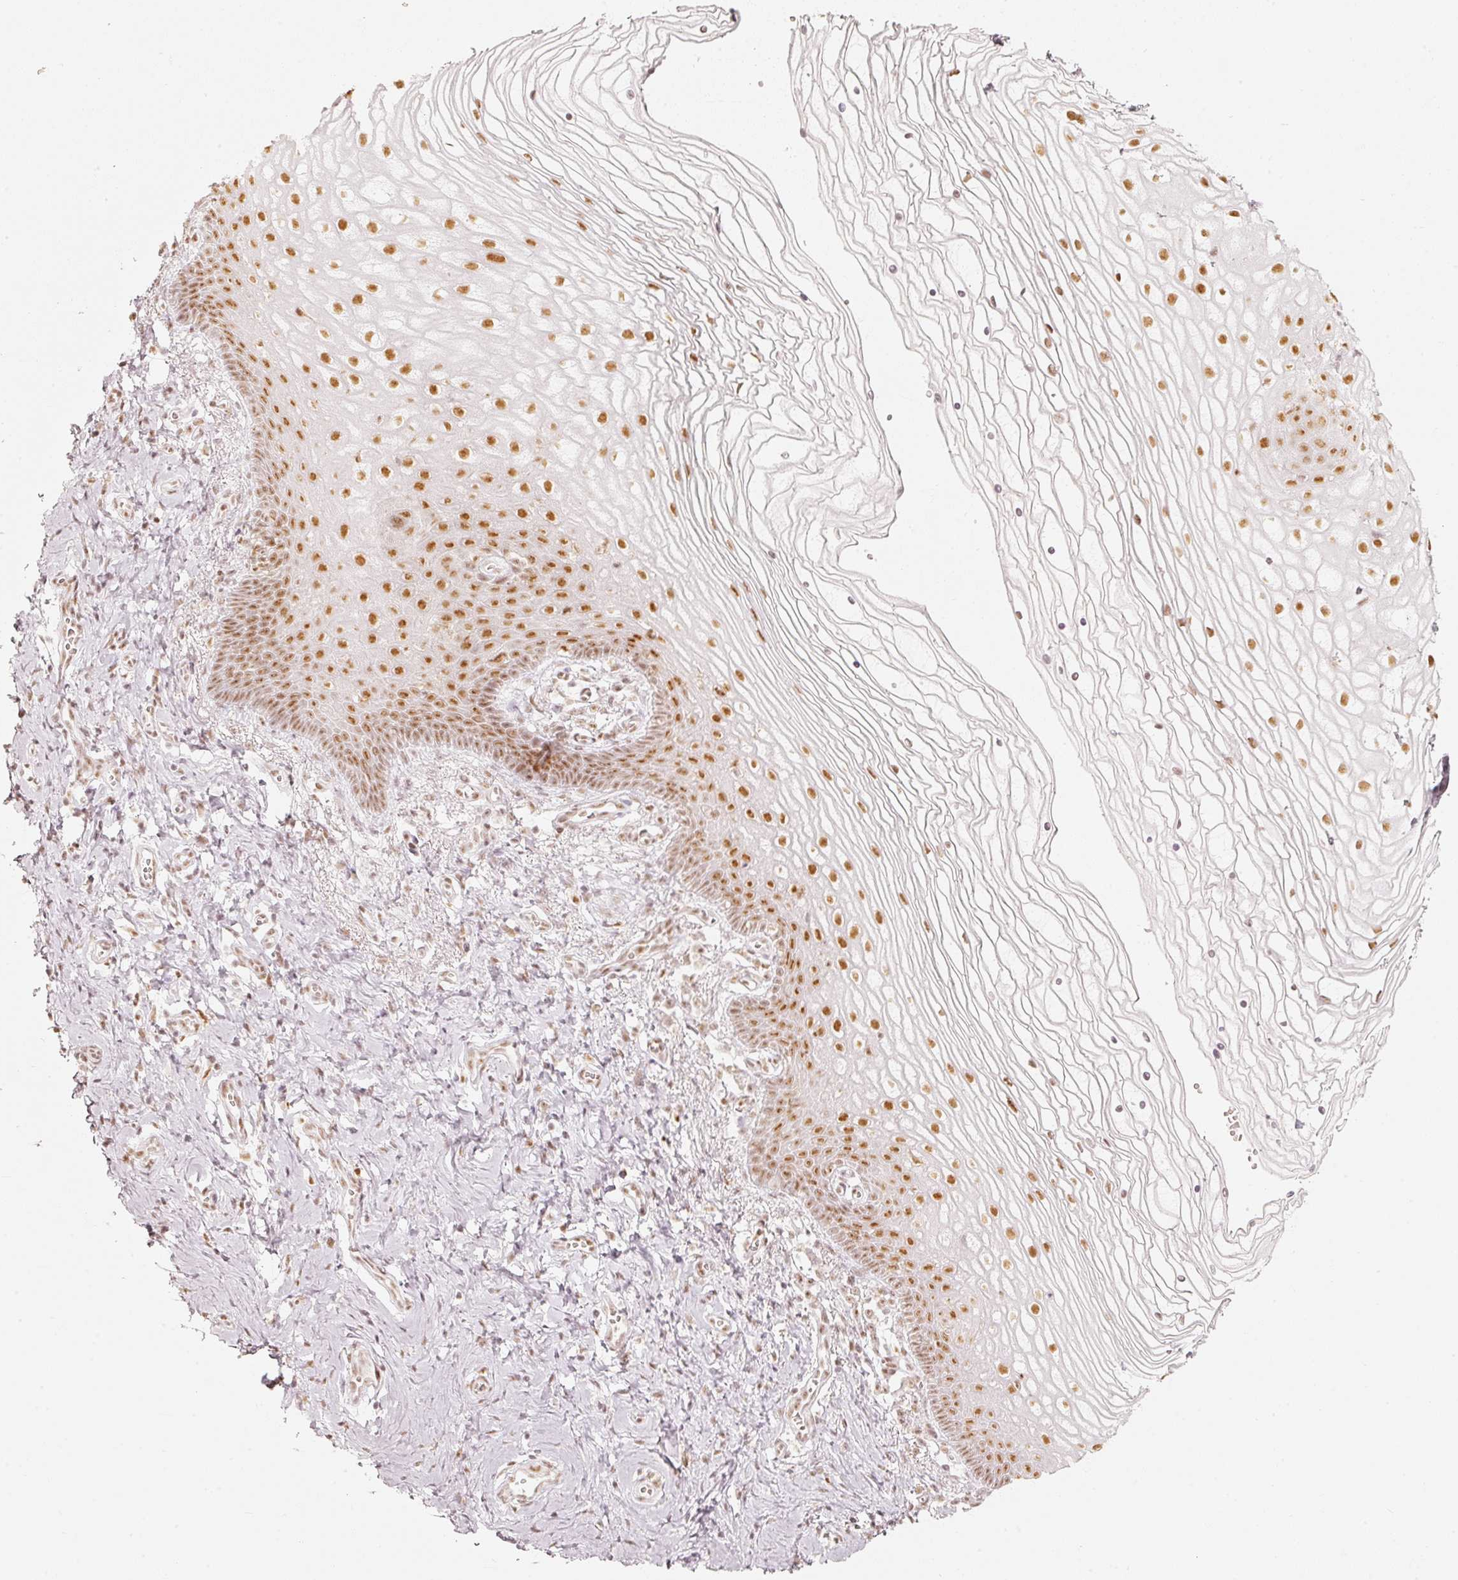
{"staining": {"intensity": "strong", "quantity": ">75%", "location": "nuclear"}, "tissue": "vagina", "cell_type": "Squamous epithelial cells", "image_type": "normal", "snomed": [{"axis": "morphology", "description": "Normal tissue, NOS"}, {"axis": "topography", "description": "Vagina"}], "caption": "Immunohistochemical staining of benign vagina displays high levels of strong nuclear positivity in approximately >75% of squamous epithelial cells. (IHC, brightfield microscopy, high magnification).", "gene": "PPP1R10", "patient": {"sex": "female", "age": 56}}